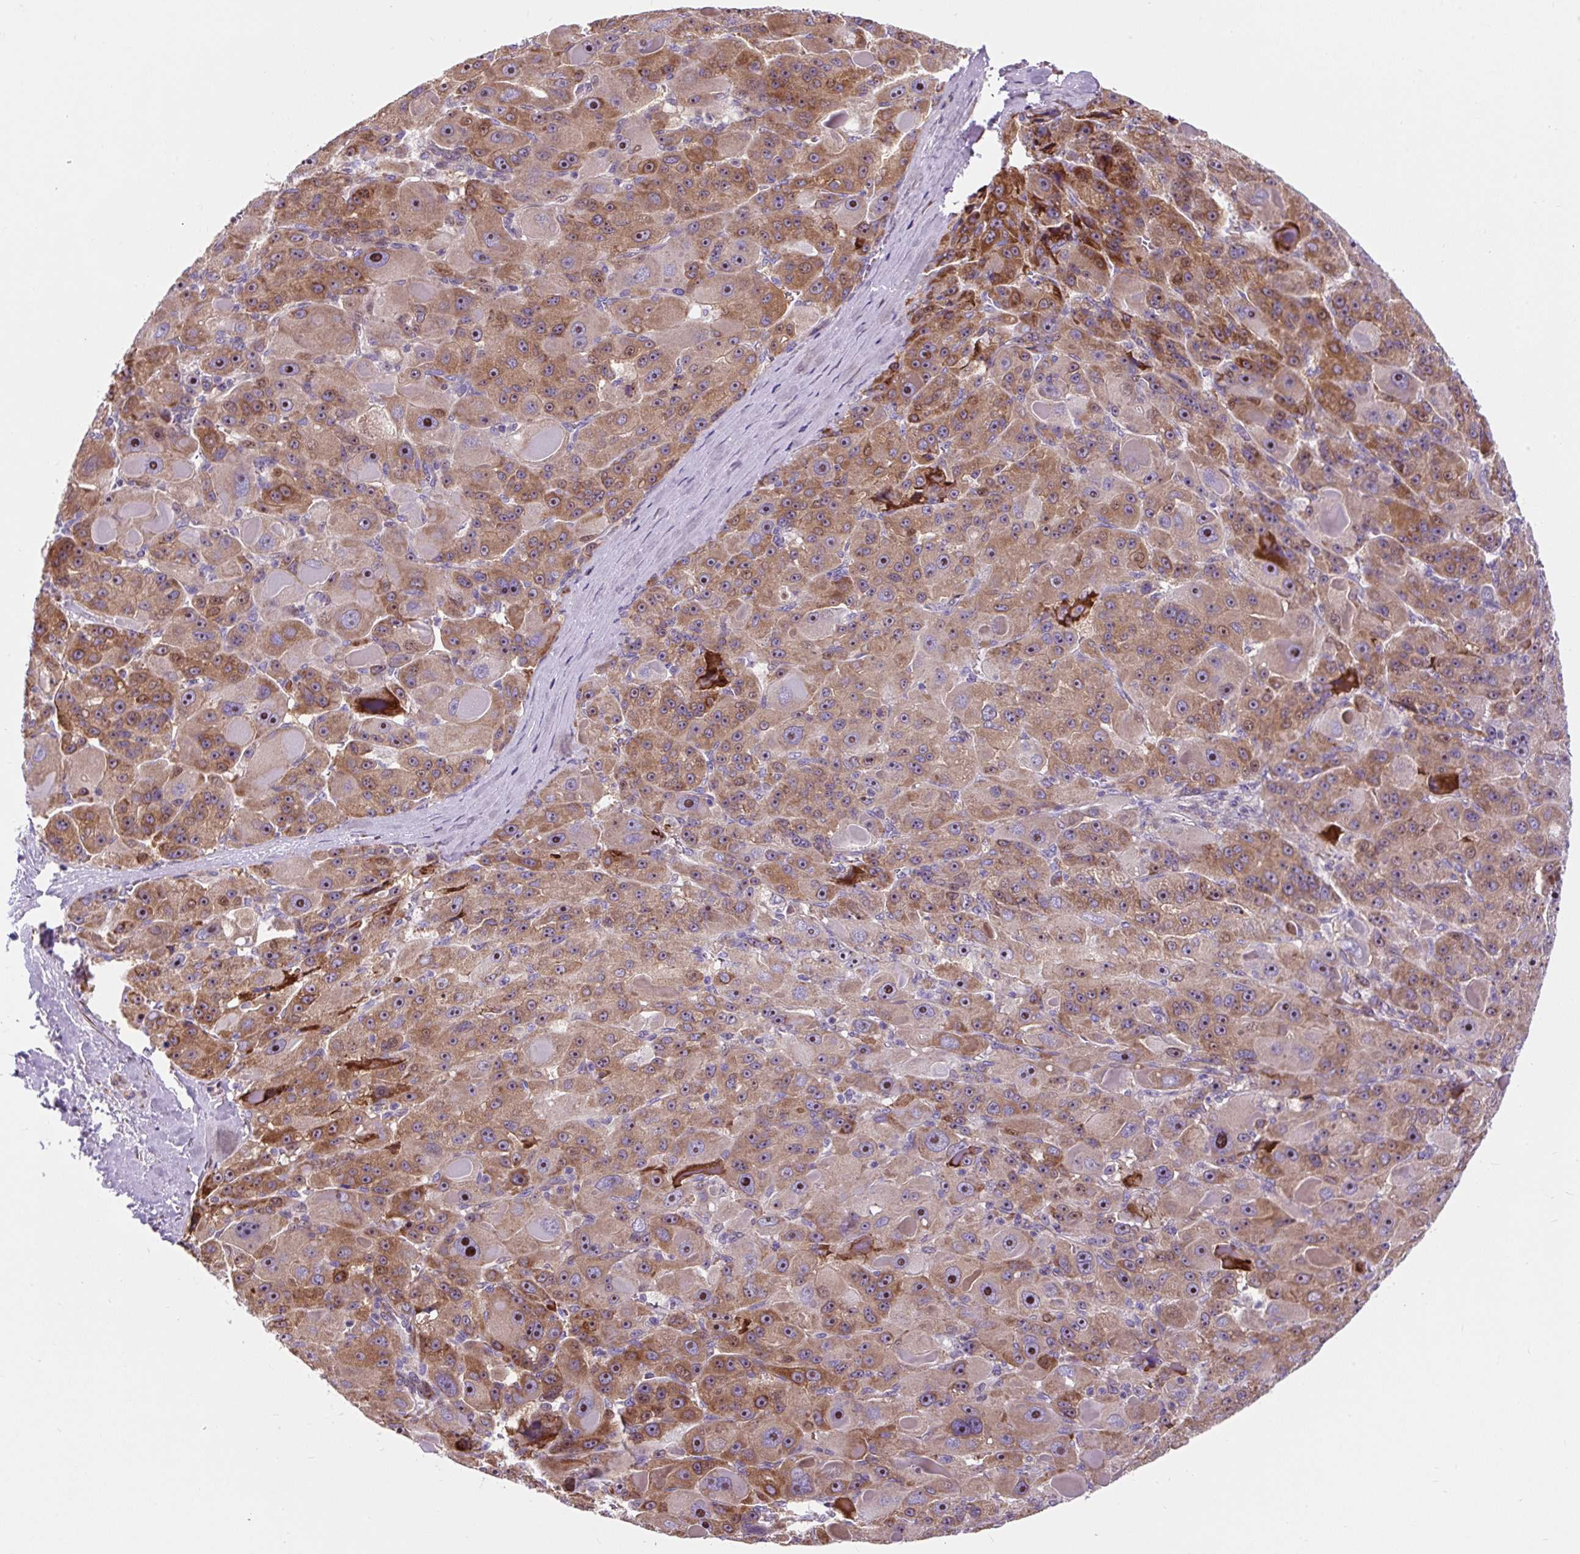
{"staining": {"intensity": "moderate", "quantity": ">75%", "location": "cytoplasmic/membranous,nuclear"}, "tissue": "liver cancer", "cell_type": "Tumor cells", "image_type": "cancer", "snomed": [{"axis": "morphology", "description": "Carcinoma, Hepatocellular, NOS"}, {"axis": "topography", "description": "Liver"}], "caption": "A medium amount of moderate cytoplasmic/membranous and nuclear expression is present in approximately >75% of tumor cells in hepatocellular carcinoma (liver) tissue.", "gene": "CISD3", "patient": {"sex": "male", "age": 76}}